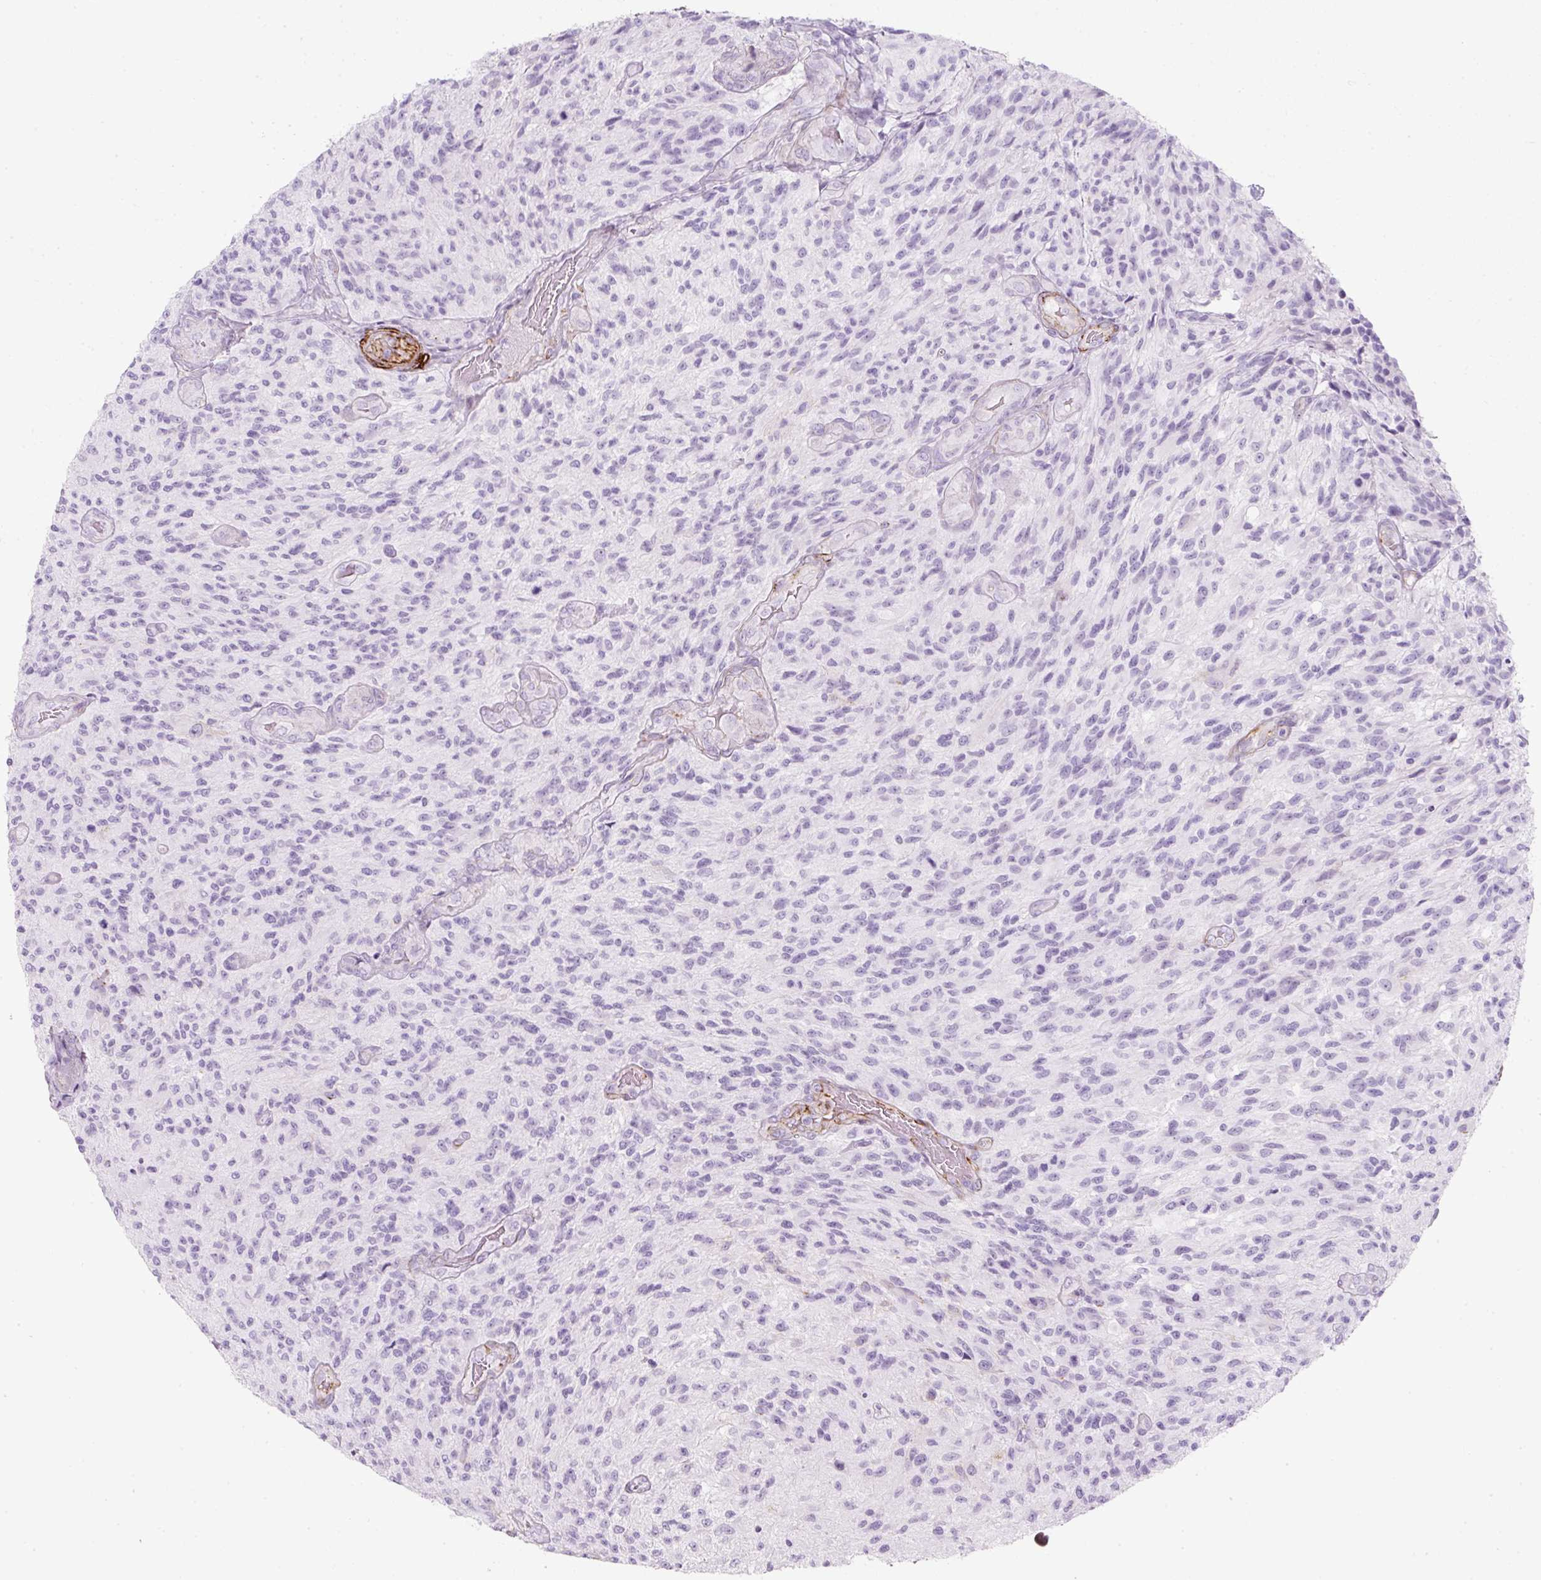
{"staining": {"intensity": "negative", "quantity": "none", "location": "none"}, "tissue": "glioma", "cell_type": "Tumor cells", "image_type": "cancer", "snomed": [{"axis": "morphology", "description": "Normal tissue, NOS"}, {"axis": "morphology", "description": "Glioma, malignant, High grade"}, {"axis": "topography", "description": "Cerebral cortex"}], "caption": "Tumor cells are negative for brown protein staining in glioma.", "gene": "CAVIN3", "patient": {"sex": "male", "age": 56}}